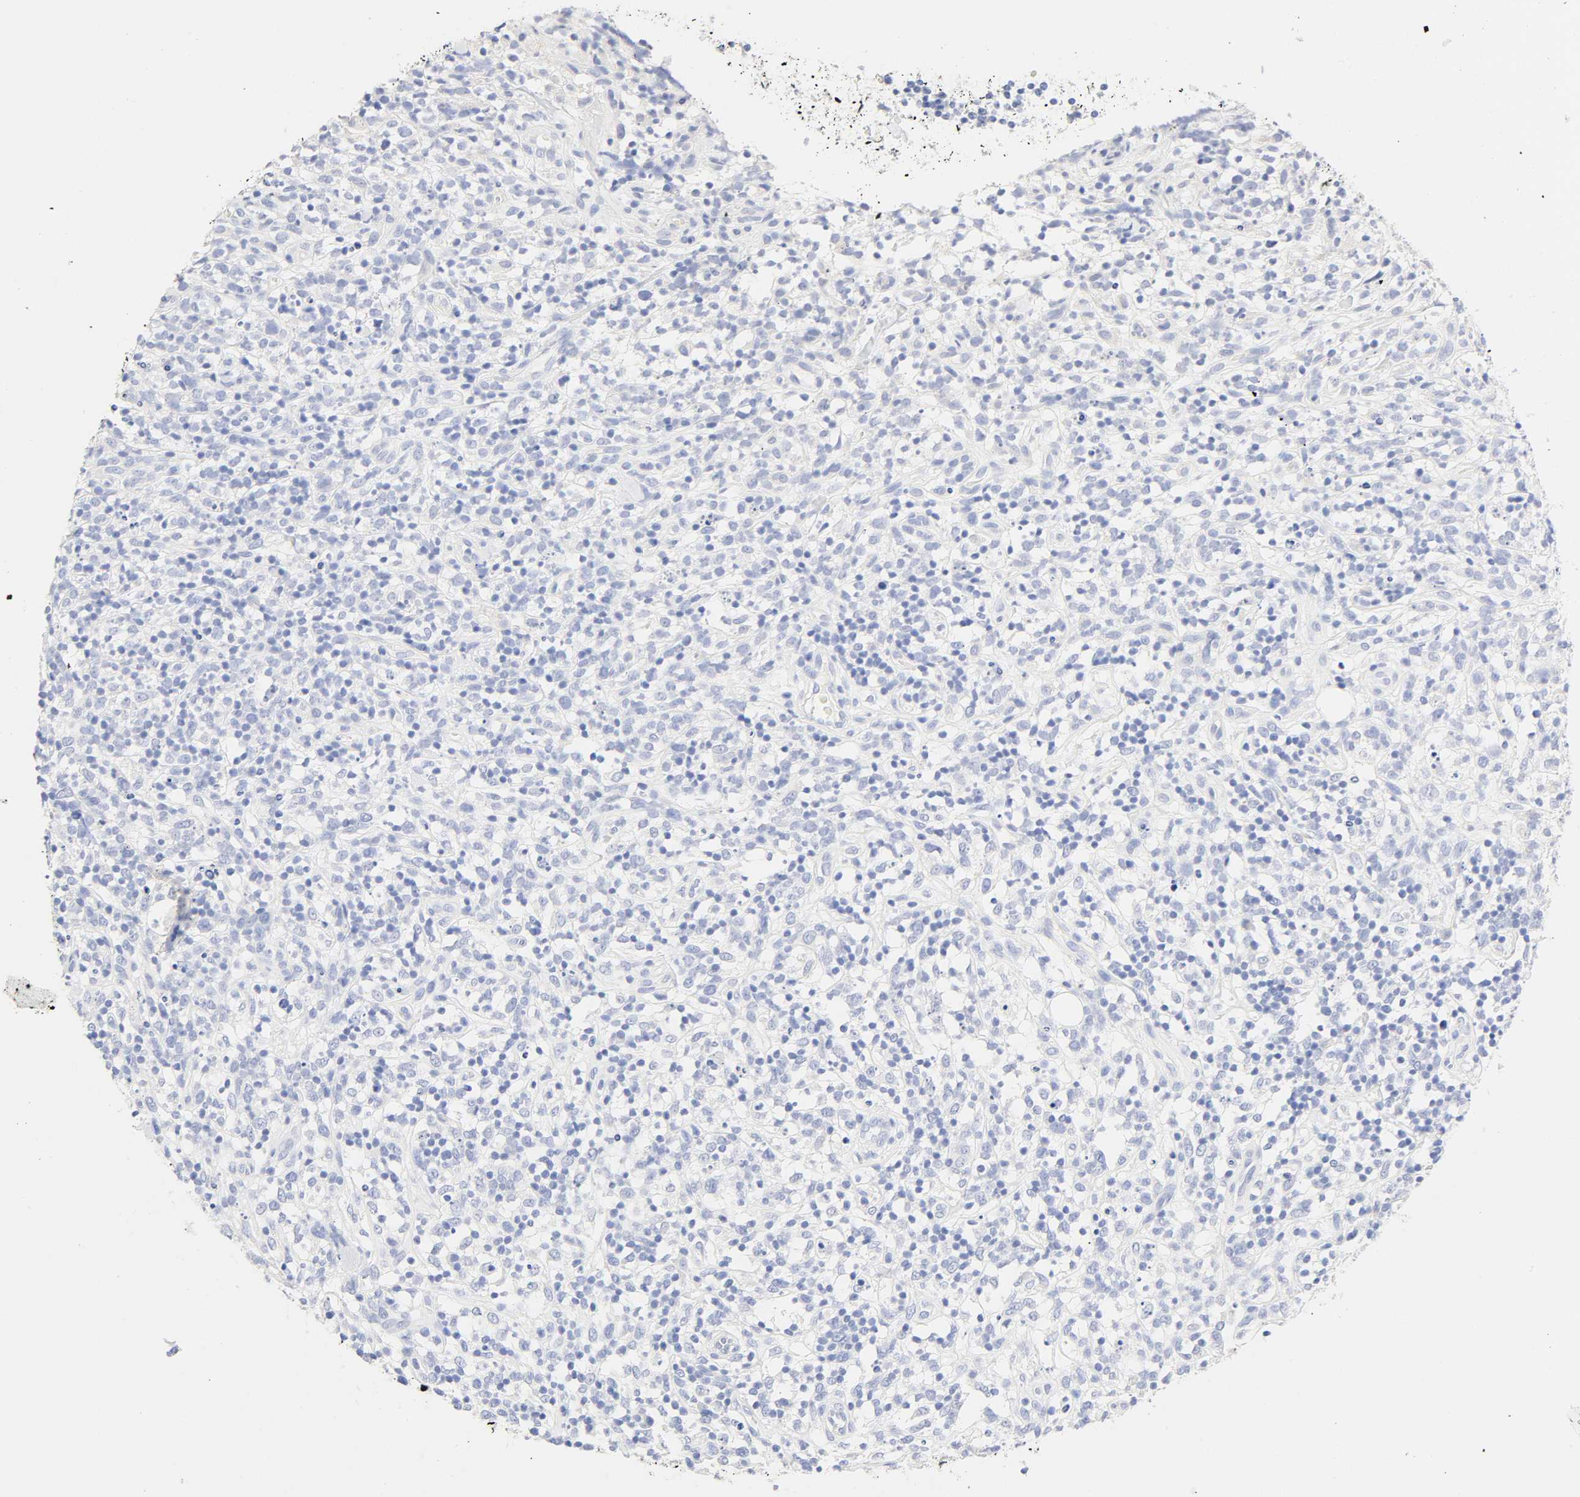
{"staining": {"intensity": "negative", "quantity": "none", "location": "none"}, "tissue": "lymphoma", "cell_type": "Tumor cells", "image_type": "cancer", "snomed": [{"axis": "morphology", "description": "Malignant lymphoma, non-Hodgkin's type, High grade"}, {"axis": "topography", "description": "Lymph node"}], "caption": "Immunohistochemical staining of human lymphoma demonstrates no significant positivity in tumor cells. (DAB (3,3'-diaminobenzidine) immunohistochemistry (IHC) with hematoxylin counter stain).", "gene": "SLCO1B3", "patient": {"sex": "female", "age": 73}}